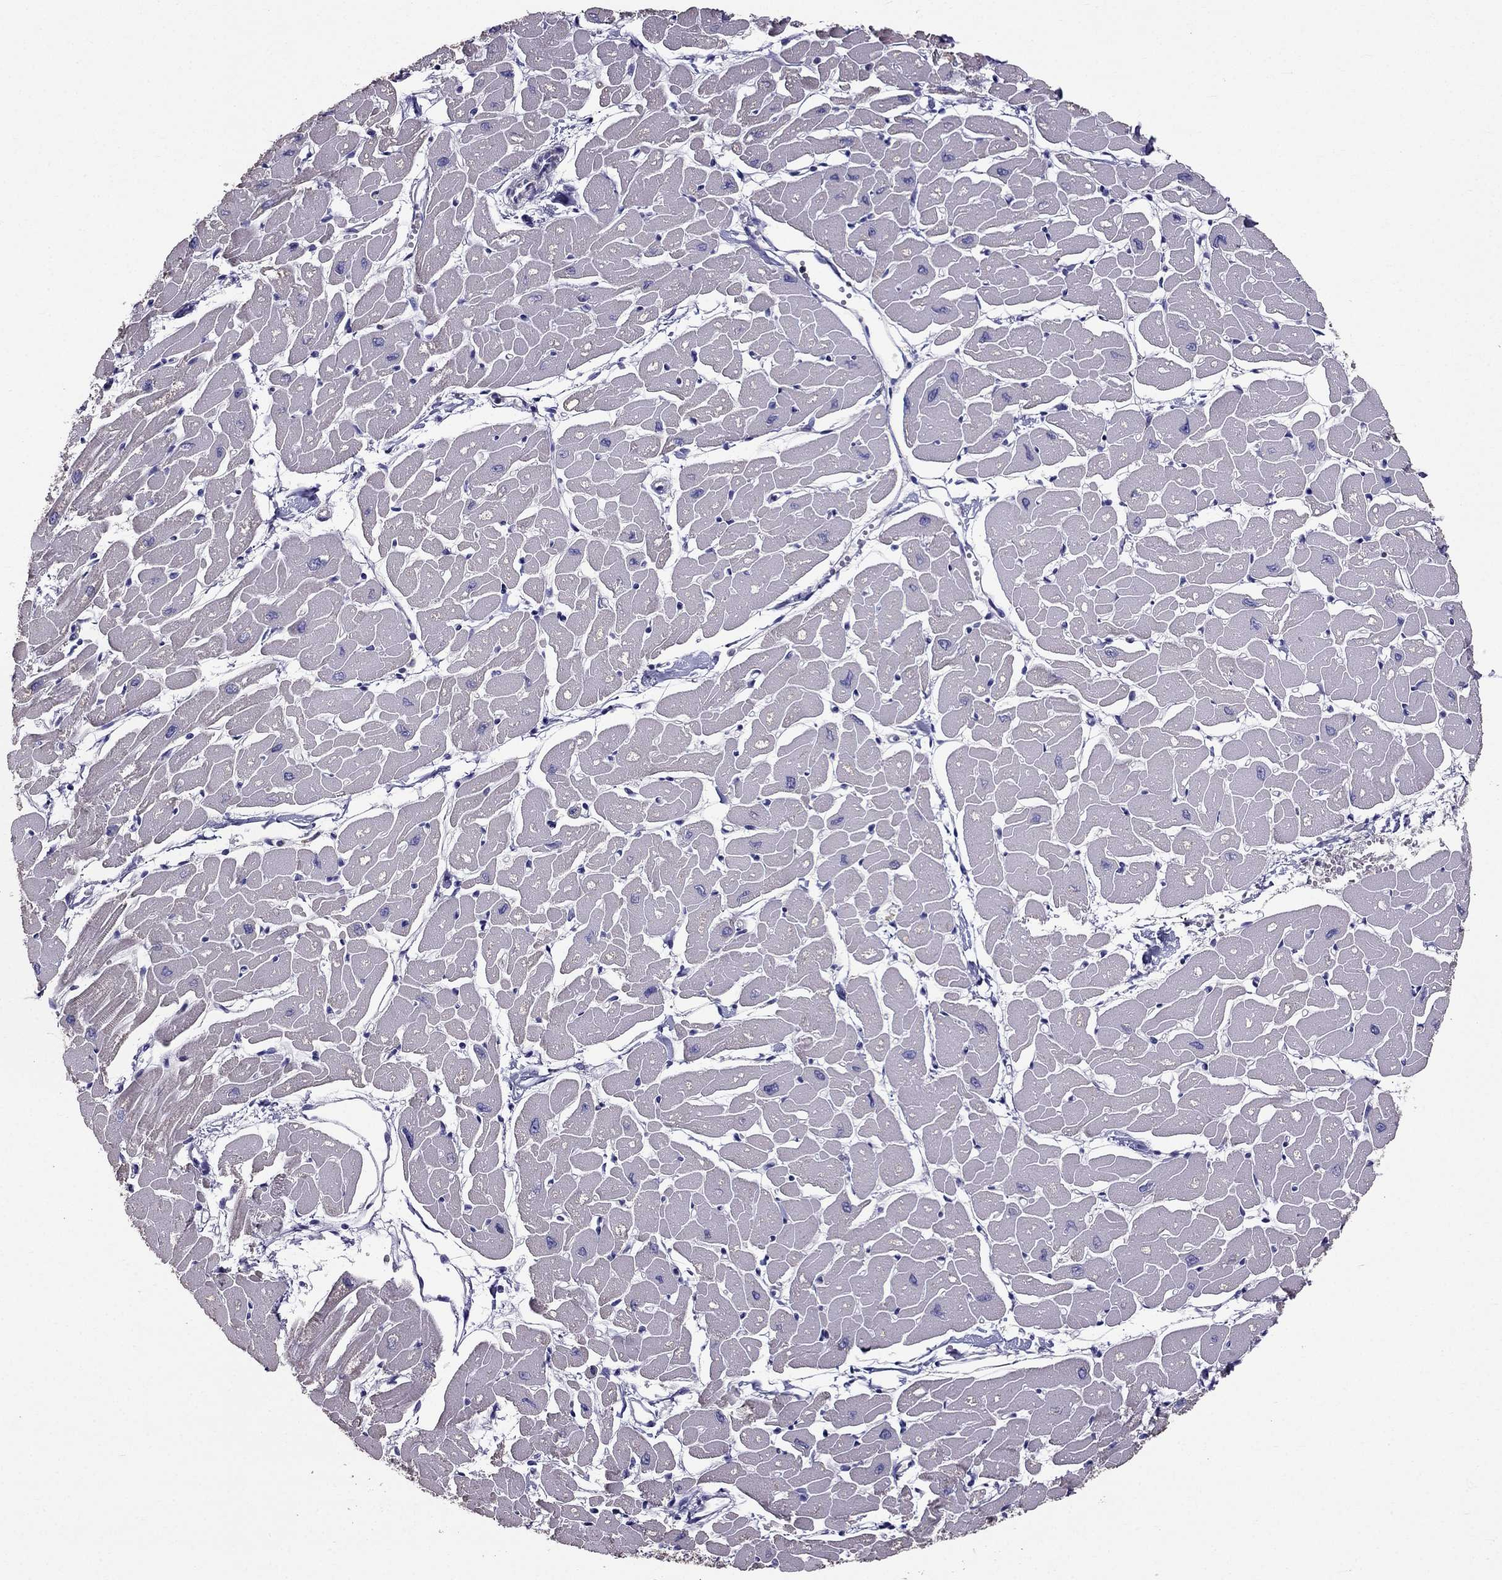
{"staining": {"intensity": "negative", "quantity": "none", "location": "none"}, "tissue": "heart muscle", "cell_type": "Cardiomyocytes", "image_type": "normal", "snomed": [{"axis": "morphology", "description": "Normal tissue, NOS"}, {"axis": "topography", "description": "Heart"}], "caption": "DAB (3,3'-diaminobenzidine) immunohistochemical staining of benign heart muscle exhibits no significant expression in cardiomyocytes.", "gene": "AAK1", "patient": {"sex": "male", "age": 57}}